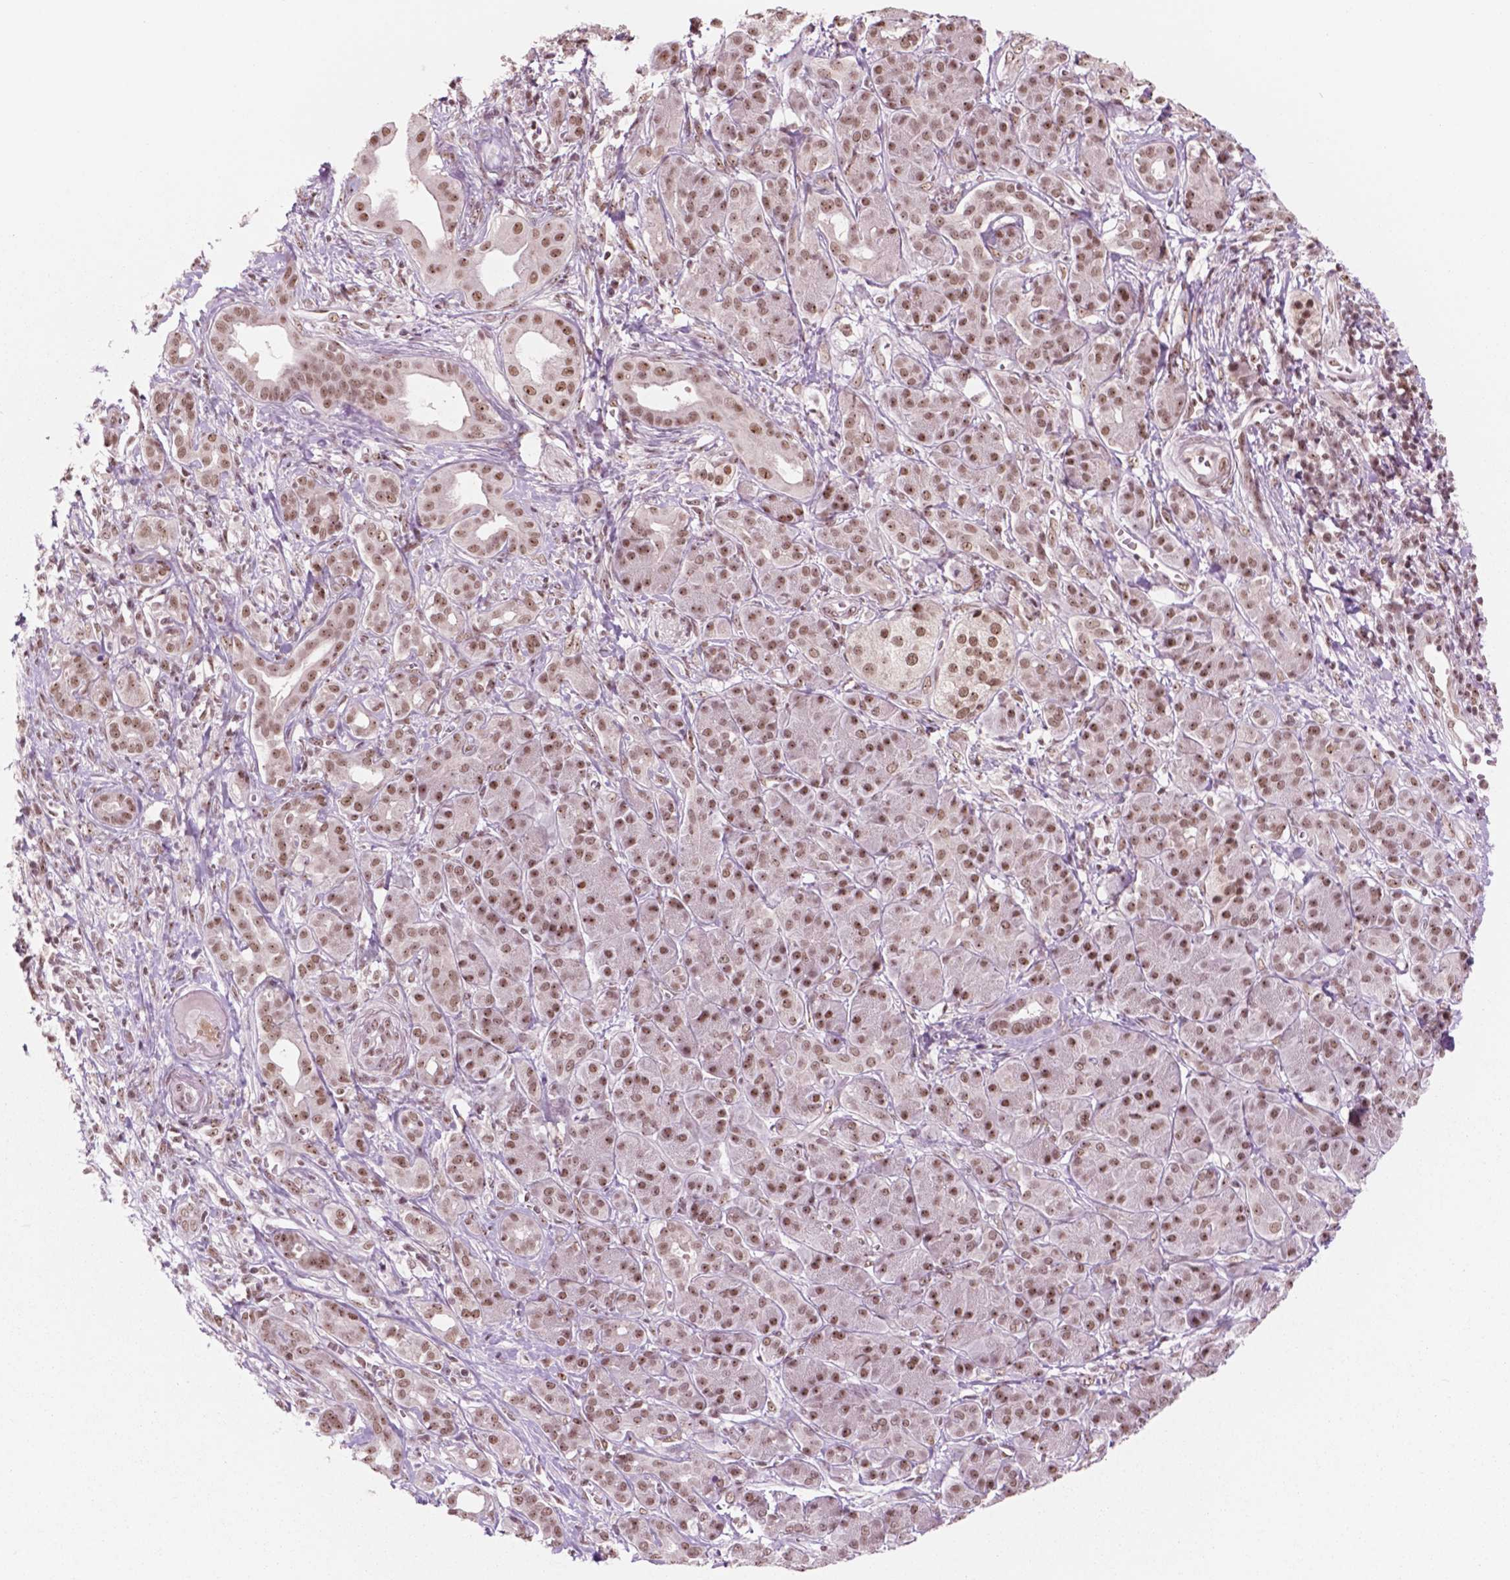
{"staining": {"intensity": "moderate", "quantity": ">75%", "location": "nuclear"}, "tissue": "pancreatic cancer", "cell_type": "Tumor cells", "image_type": "cancer", "snomed": [{"axis": "morphology", "description": "Adenocarcinoma, NOS"}, {"axis": "topography", "description": "Pancreas"}], "caption": "Pancreatic cancer was stained to show a protein in brown. There is medium levels of moderate nuclear staining in about >75% of tumor cells. The staining was performed using DAB (3,3'-diaminobenzidine), with brown indicating positive protein expression. Nuclei are stained blue with hematoxylin.", "gene": "POLR2E", "patient": {"sex": "male", "age": 61}}